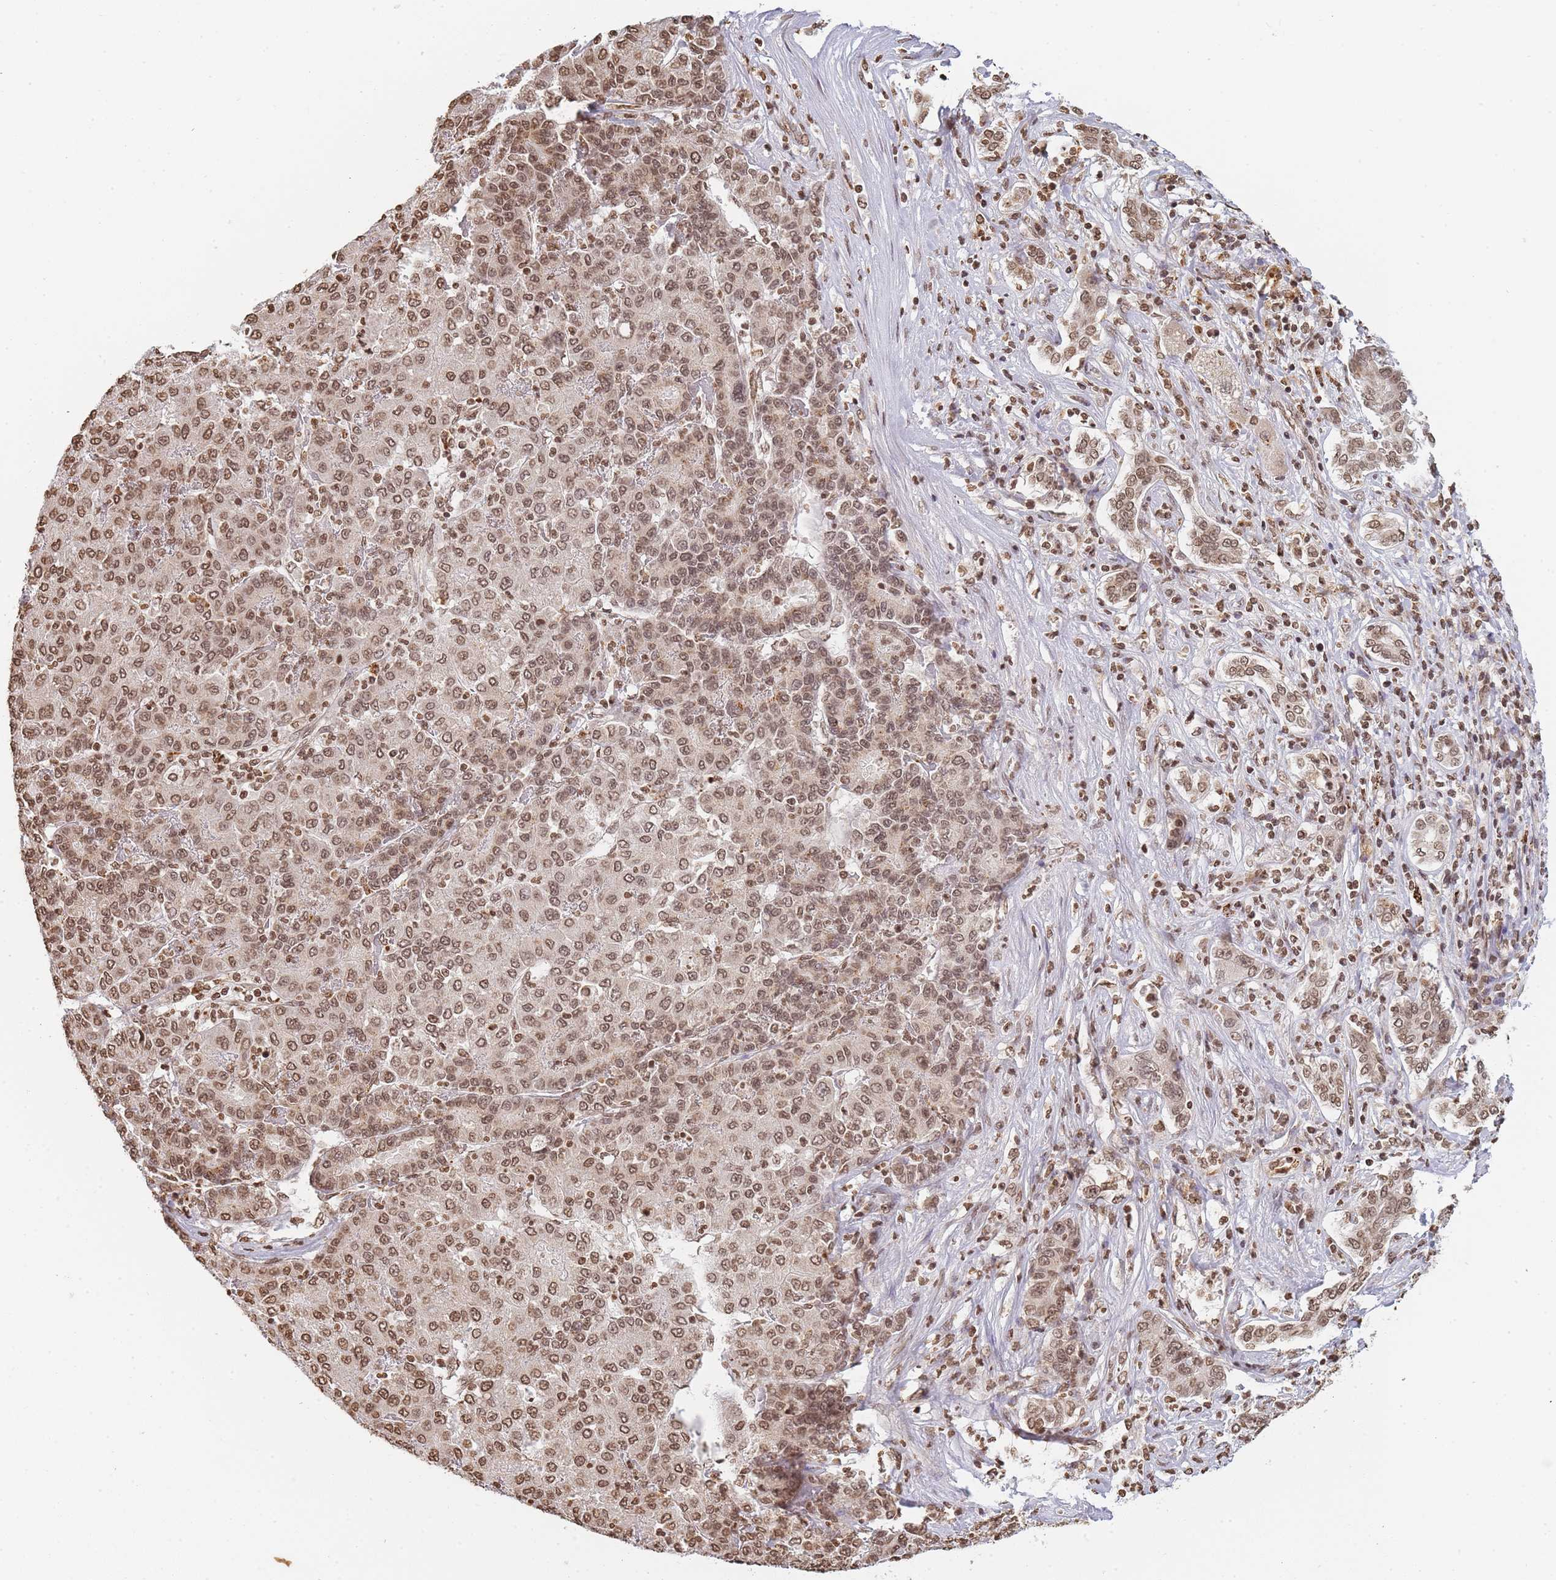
{"staining": {"intensity": "moderate", "quantity": ">75%", "location": "nuclear"}, "tissue": "liver cancer", "cell_type": "Tumor cells", "image_type": "cancer", "snomed": [{"axis": "morphology", "description": "Carcinoma, Hepatocellular, NOS"}, {"axis": "topography", "description": "Liver"}], "caption": "A brown stain labels moderate nuclear positivity of a protein in liver hepatocellular carcinoma tumor cells.", "gene": "WWTR1", "patient": {"sex": "male", "age": 65}}